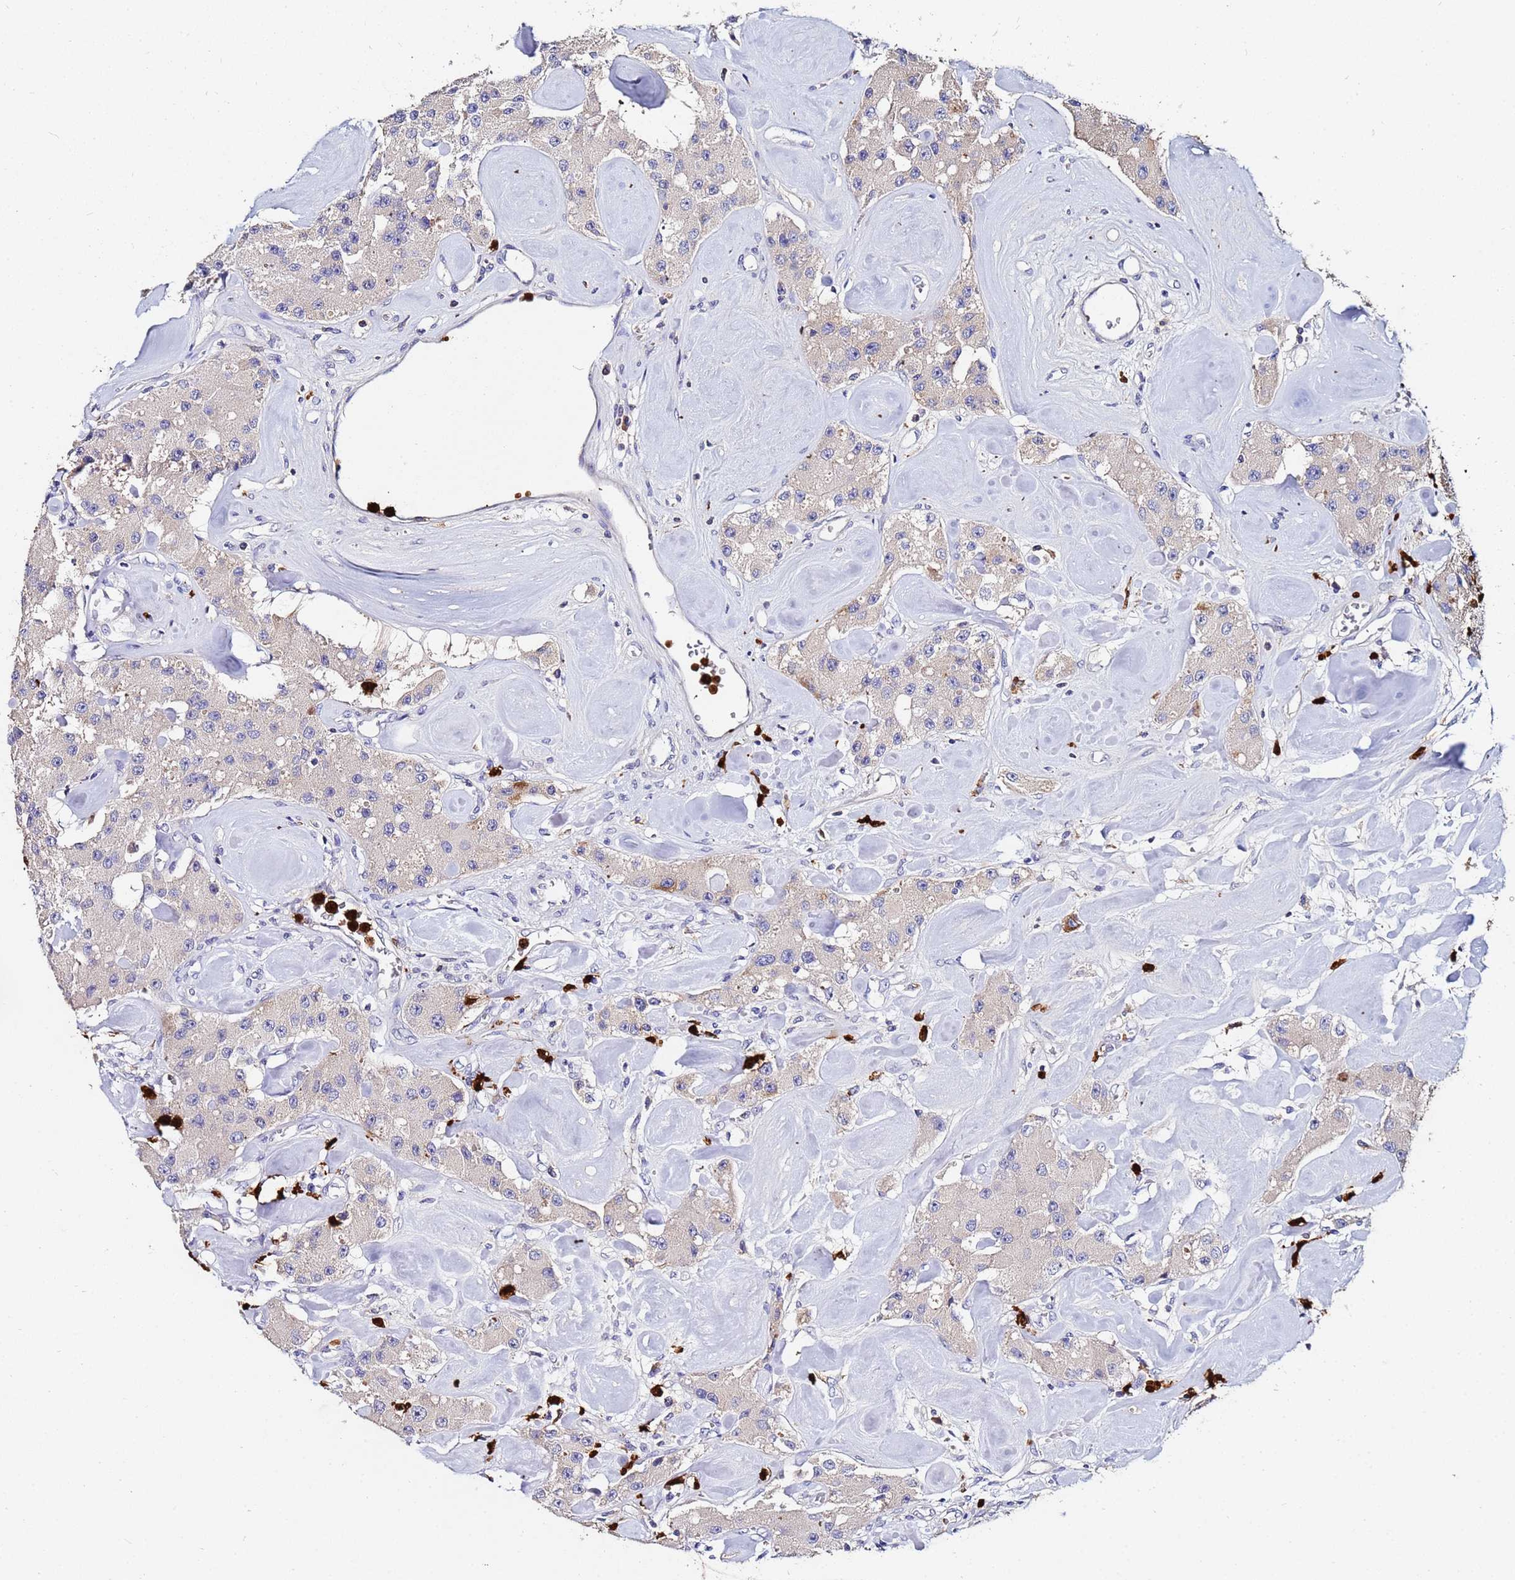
{"staining": {"intensity": "weak", "quantity": ">75%", "location": "cytoplasmic/membranous"}, "tissue": "carcinoid", "cell_type": "Tumor cells", "image_type": "cancer", "snomed": [{"axis": "morphology", "description": "Carcinoid, malignant, NOS"}, {"axis": "topography", "description": "Pancreas"}], "caption": "This micrograph exhibits immunohistochemistry staining of human malignant carcinoid, with low weak cytoplasmic/membranous positivity in approximately >75% of tumor cells.", "gene": "TUBAL3", "patient": {"sex": "male", "age": 41}}